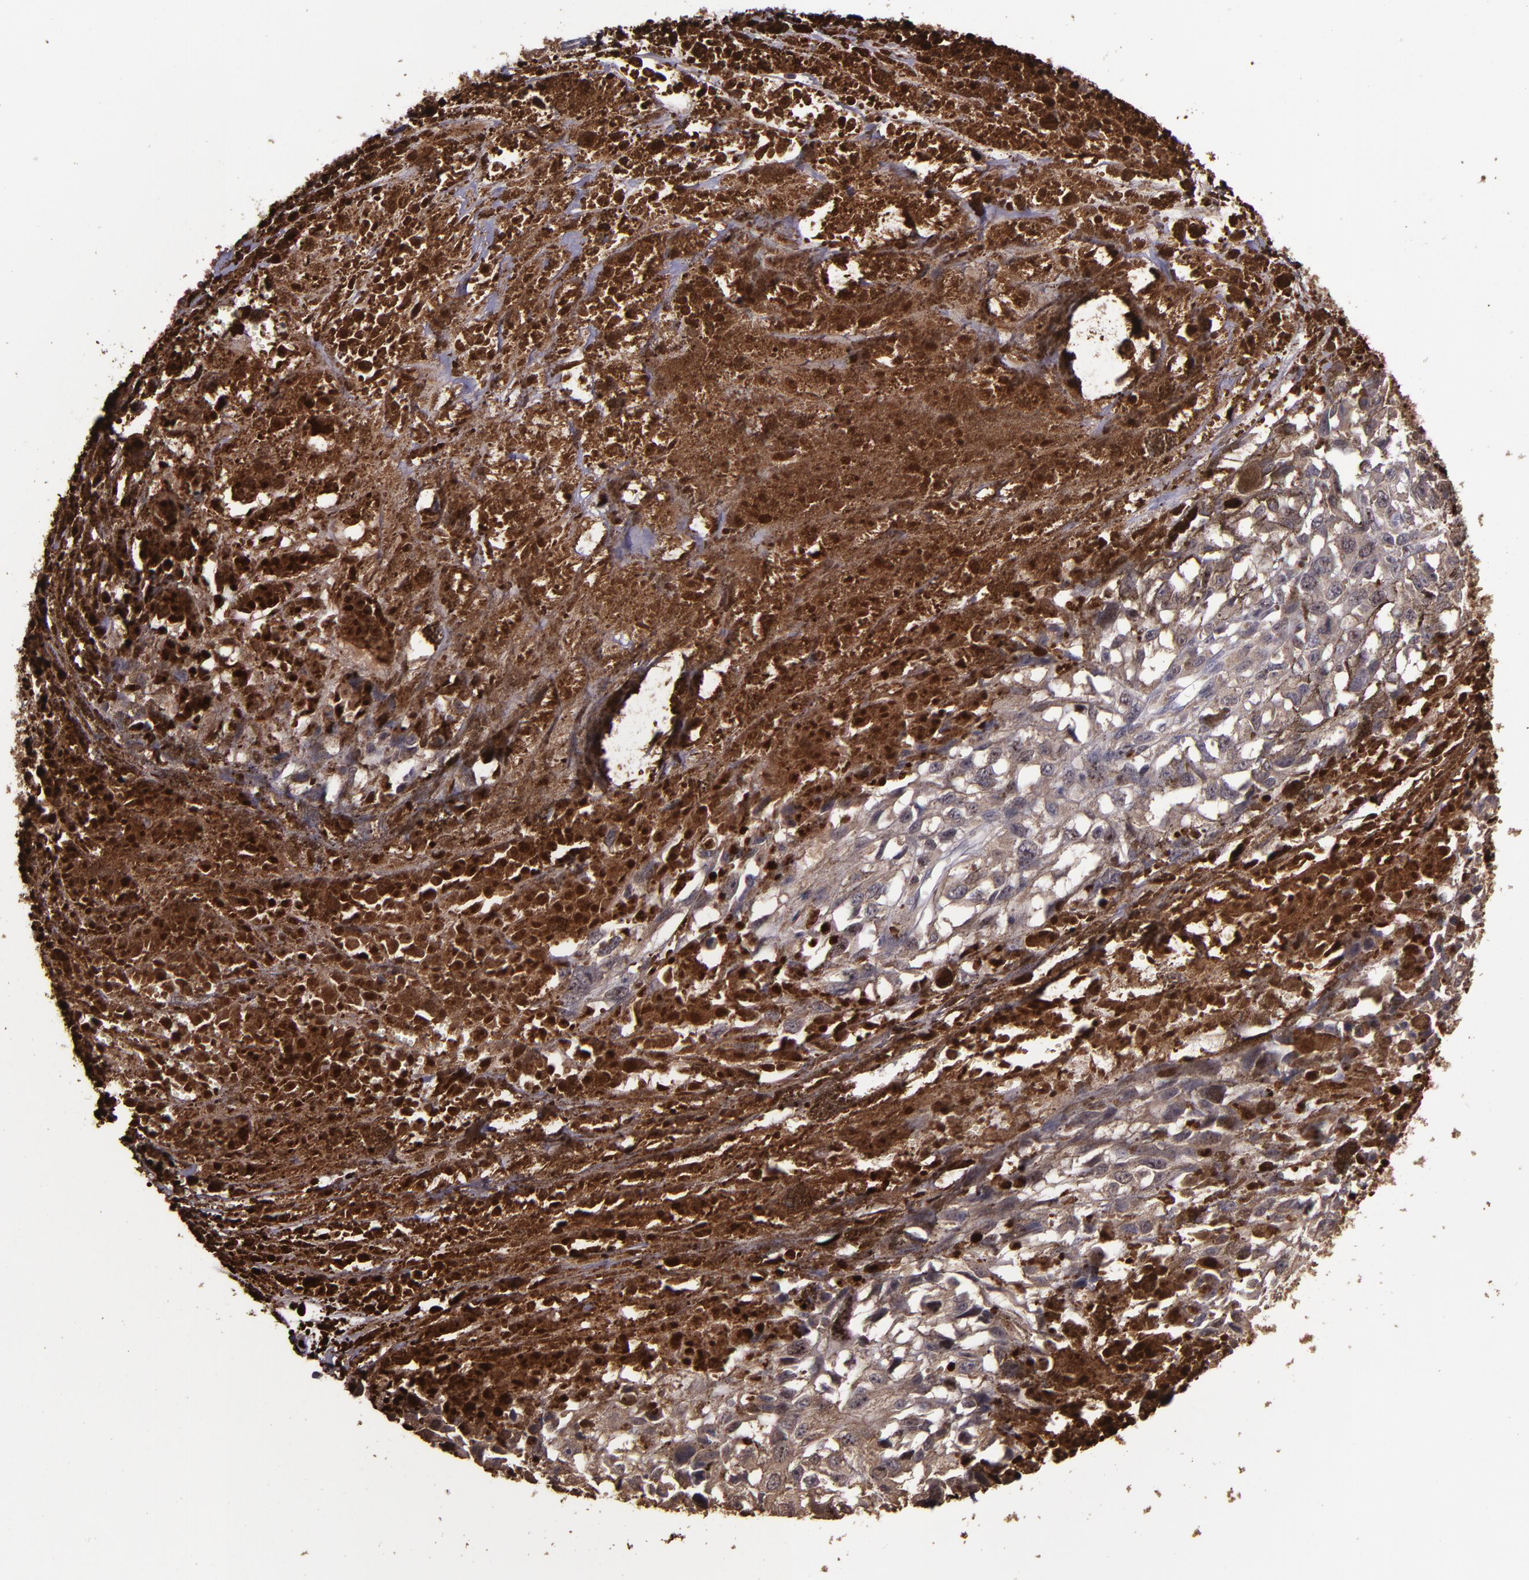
{"staining": {"intensity": "moderate", "quantity": ">75%", "location": "cytoplasmic/membranous"}, "tissue": "melanoma", "cell_type": "Tumor cells", "image_type": "cancer", "snomed": [{"axis": "morphology", "description": "Malignant melanoma, Metastatic site"}, {"axis": "topography", "description": "Lymph node"}], "caption": "Malignant melanoma (metastatic site) was stained to show a protein in brown. There is medium levels of moderate cytoplasmic/membranous staining in approximately >75% of tumor cells.", "gene": "SERPINF2", "patient": {"sex": "male", "age": 59}}